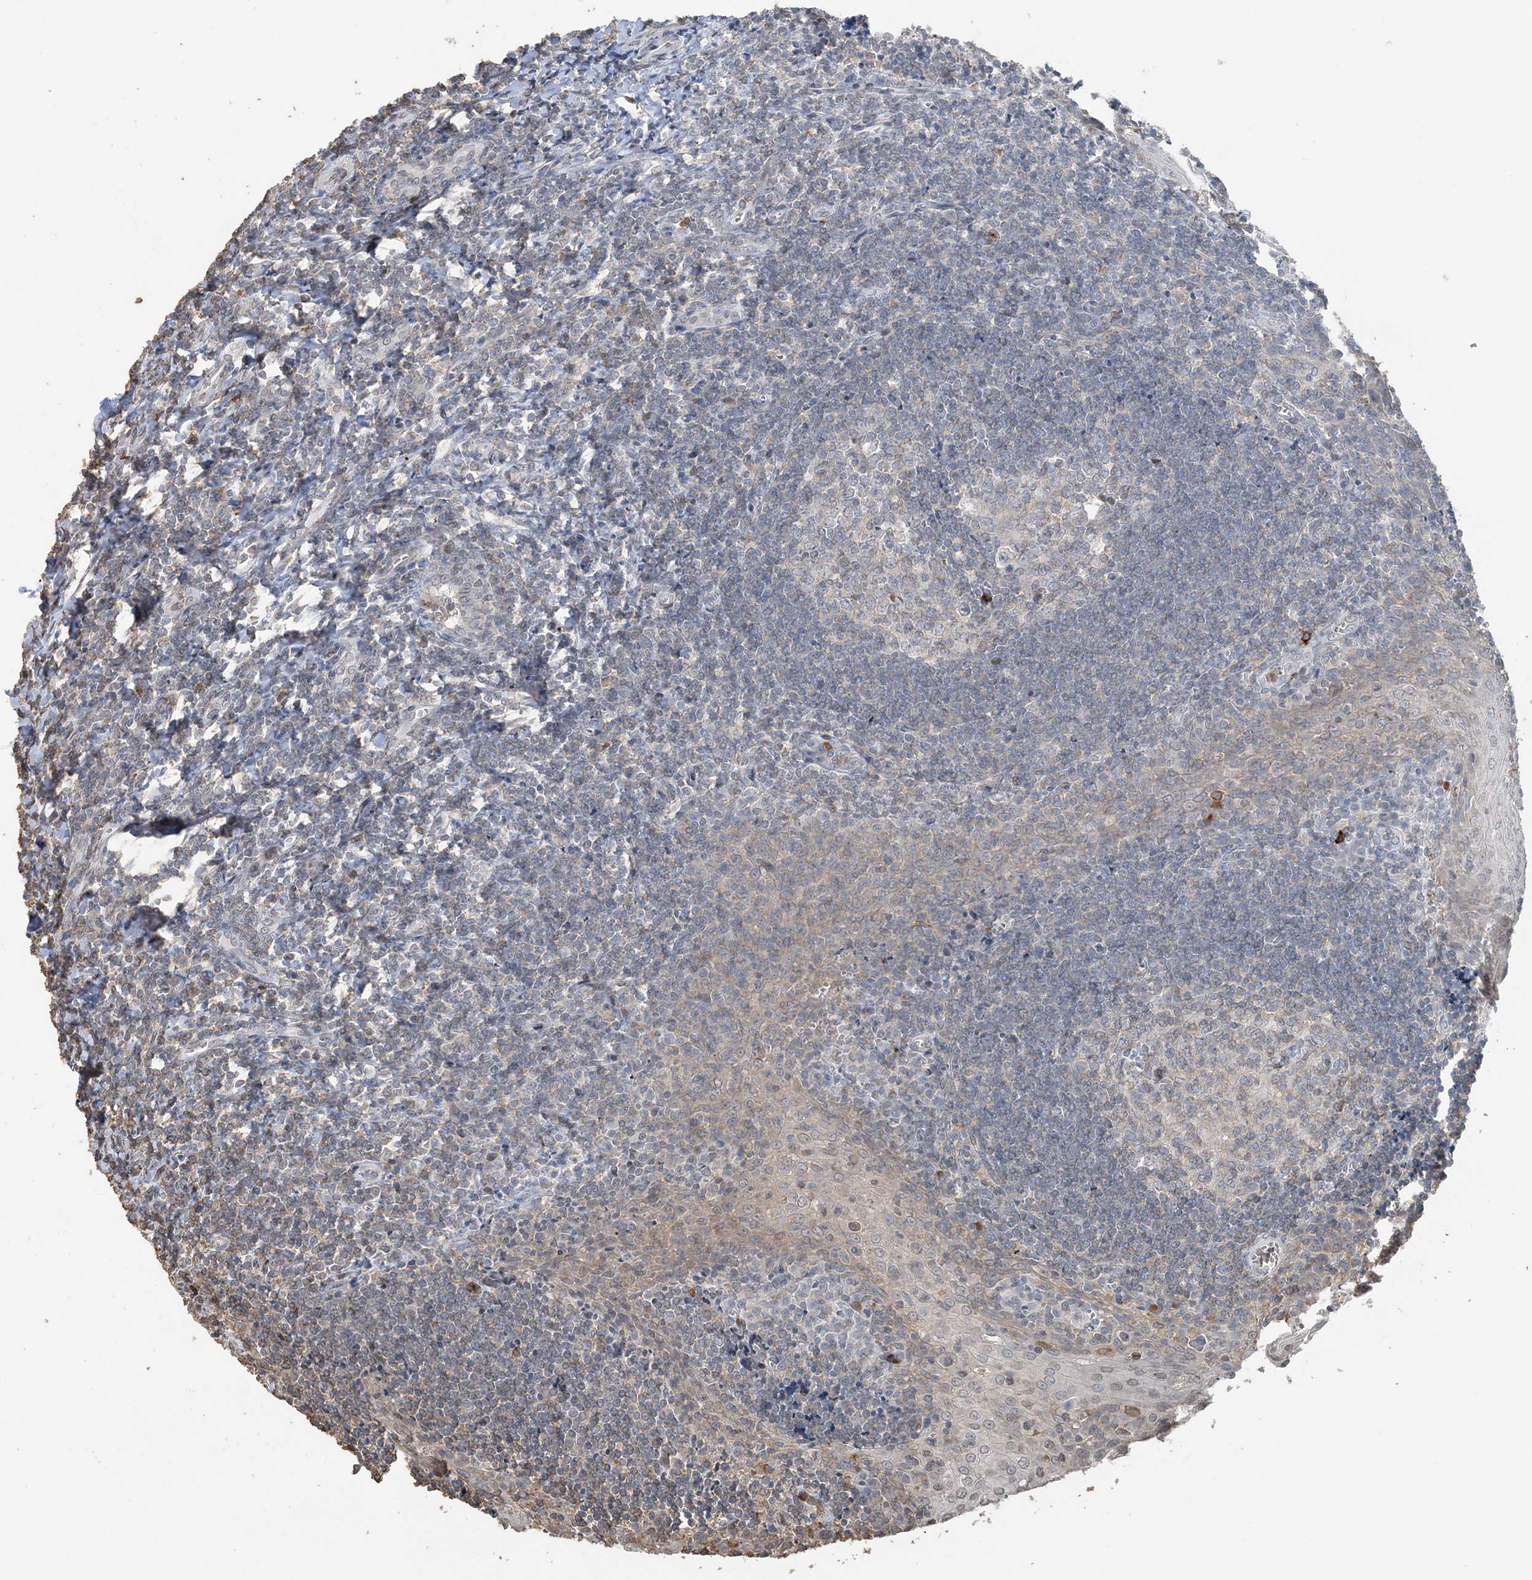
{"staining": {"intensity": "negative", "quantity": "none", "location": "none"}, "tissue": "tonsil", "cell_type": "Germinal center cells", "image_type": "normal", "snomed": [{"axis": "morphology", "description": "Normal tissue, NOS"}, {"axis": "topography", "description": "Tonsil"}], "caption": "Immunohistochemistry (IHC) of benign tonsil exhibits no positivity in germinal center cells. (DAB (3,3'-diaminobenzidine) IHC with hematoxylin counter stain).", "gene": "FAM110A", "patient": {"sex": "male", "age": 27}}